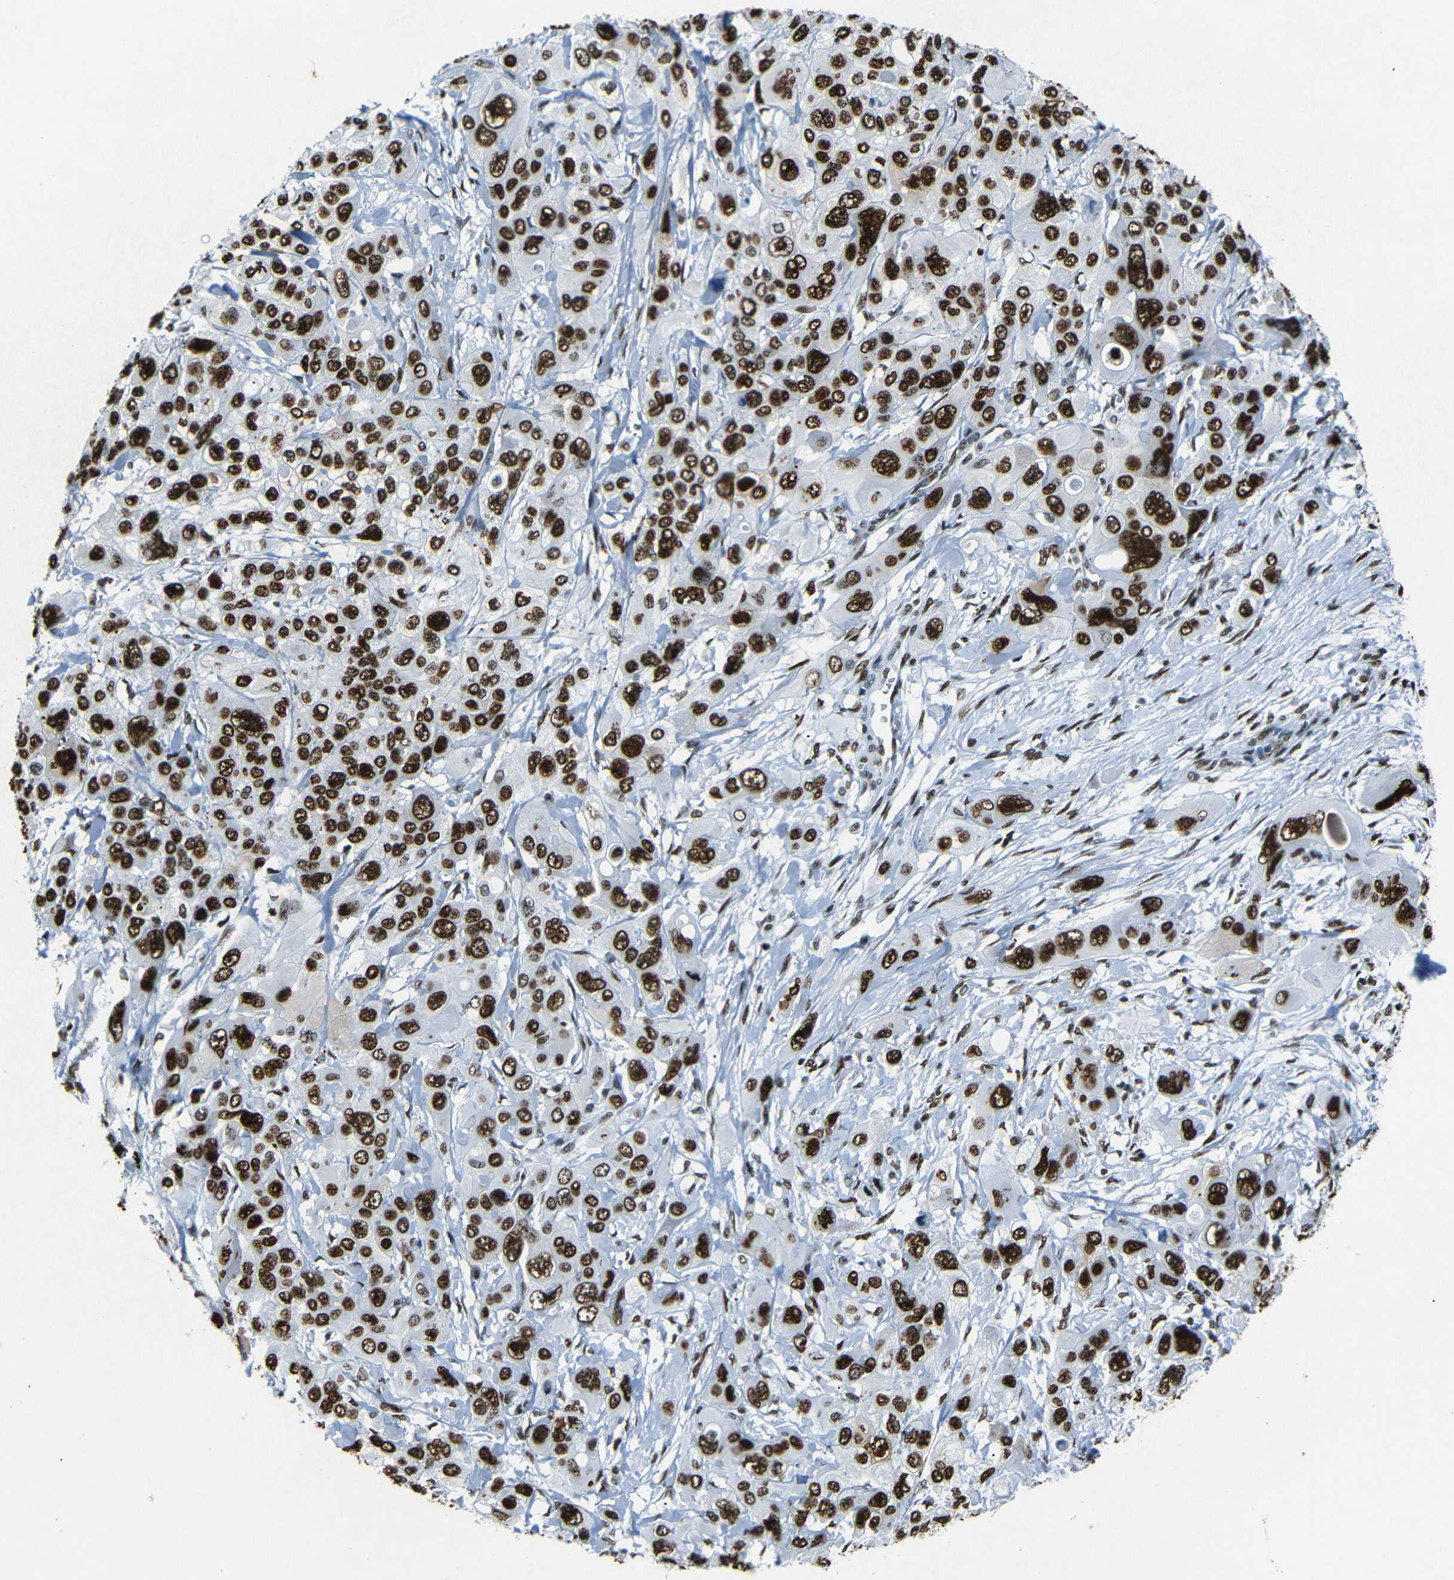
{"staining": {"intensity": "strong", "quantity": ">75%", "location": "nuclear"}, "tissue": "pancreatic cancer", "cell_type": "Tumor cells", "image_type": "cancer", "snomed": [{"axis": "morphology", "description": "Adenocarcinoma, NOS"}, {"axis": "topography", "description": "Pancreas"}], "caption": "Pancreatic cancer (adenocarcinoma) stained with immunohistochemistry (IHC) demonstrates strong nuclear positivity in about >75% of tumor cells.", "gene": "HMGN1", "patient": {"sex": "male", "age": 73}}